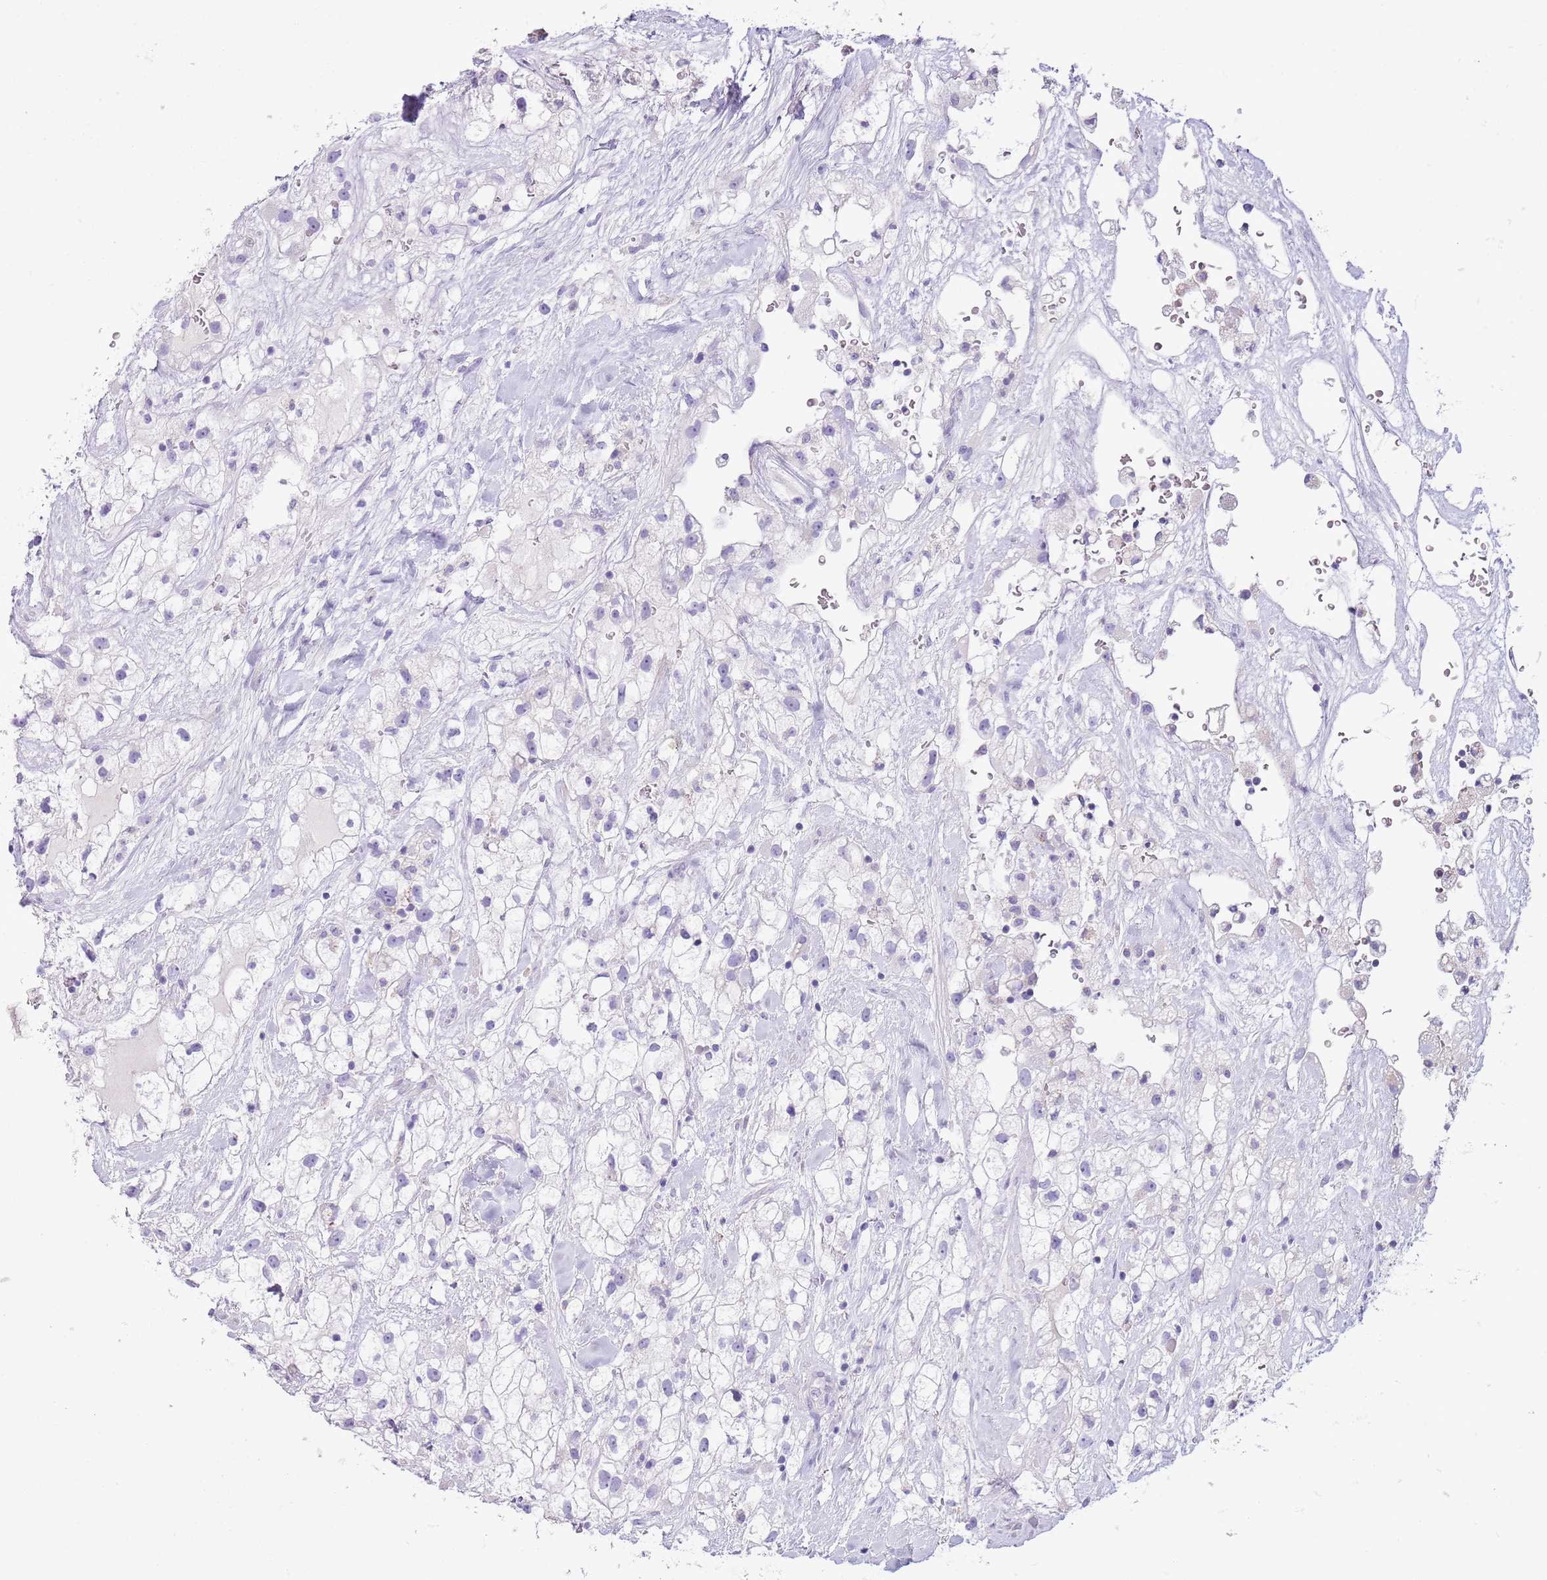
{"staining": {"intensity": "negative", "quantity": "none", "location": "none"}, "tissue": "renal cancer", "cell_type": "Tumor cells", "image_type": "cancer", "snomed": [{"axis": "morphology", "description": "Adenocarcinoma, NOS"}, {"axis": "topography", "description": "Kidney"}], "caption": "Immunohistochemical staining of human renal cancer (adenocarcinoma) reveals no significant positivity in tumor cells. (DAB immunohistochemistry (IHC) visualized using brightfield microscopy, high magnification).", "gene": "ZNF697", "patient": {"sex": "male", "age": 59}}